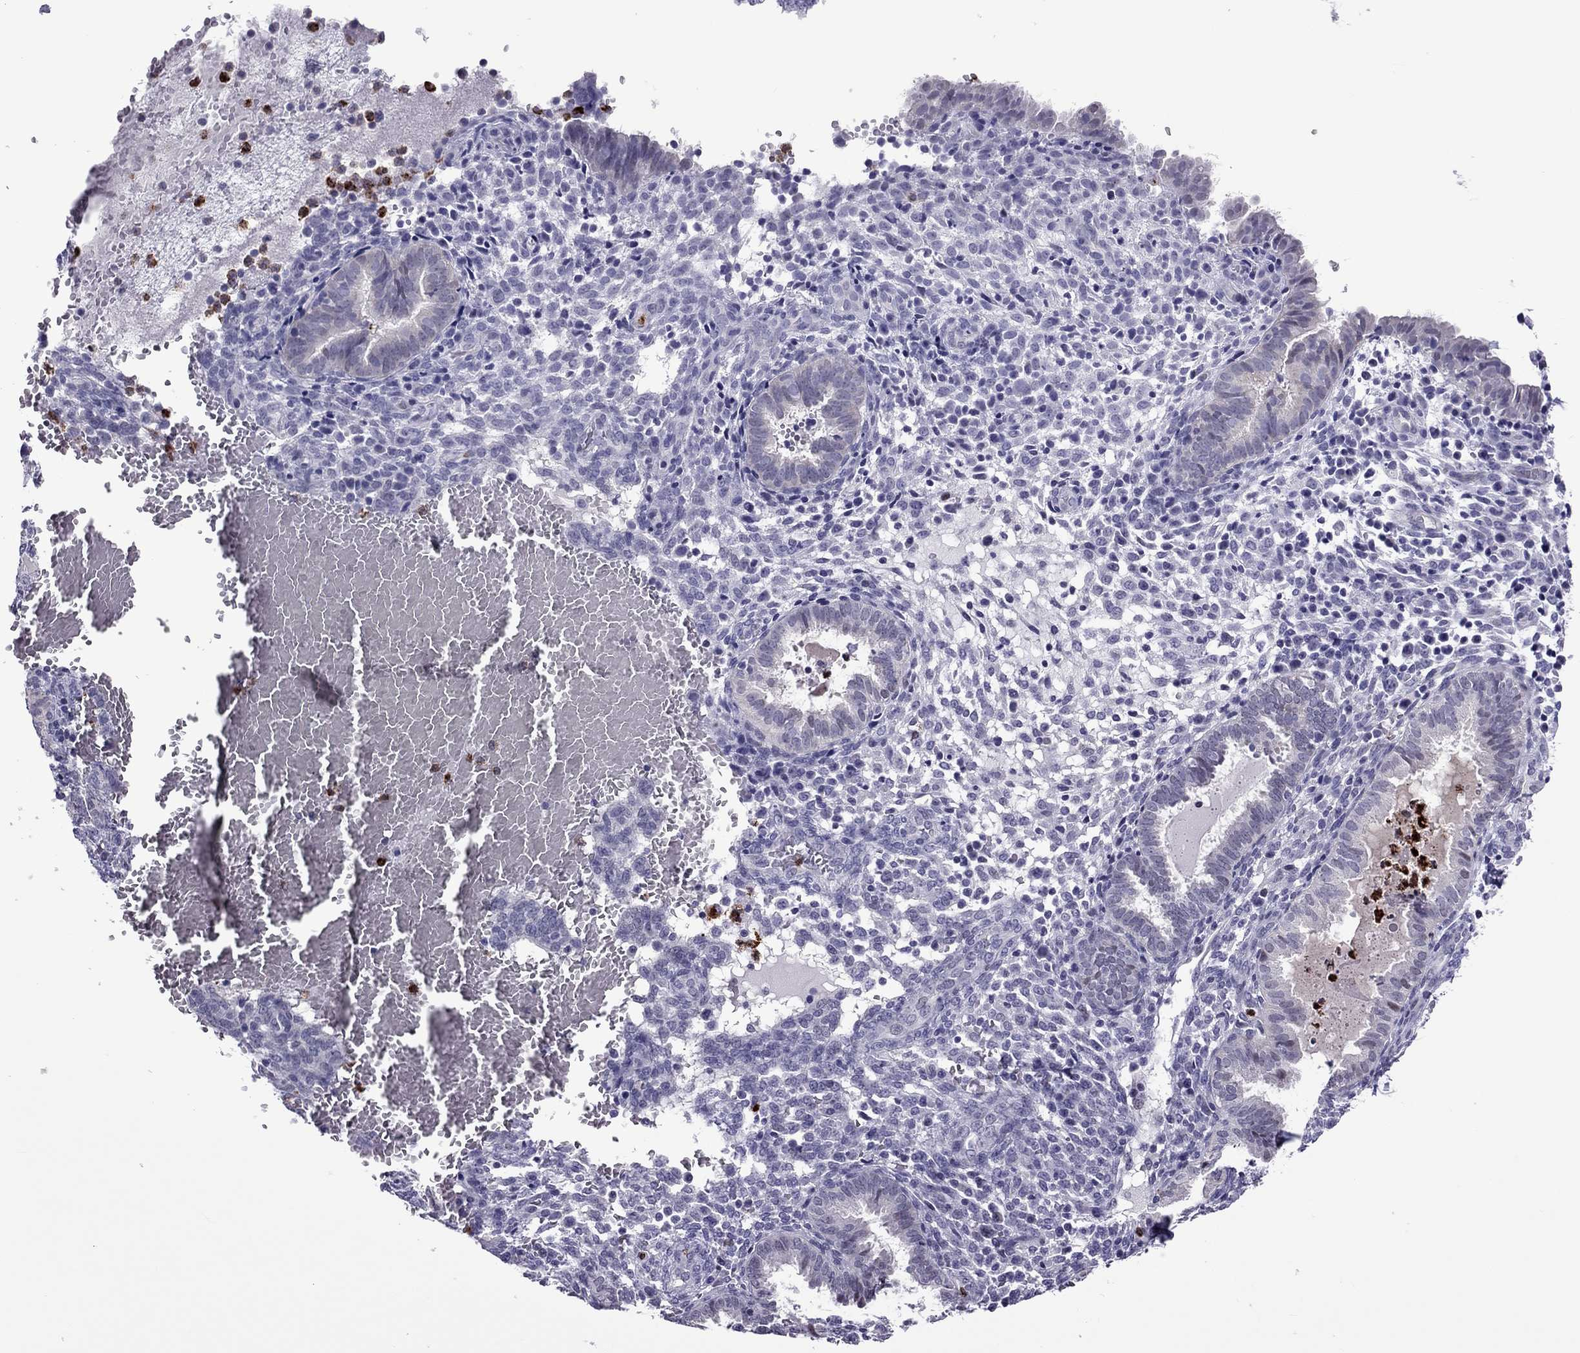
{"staining": {"intensity": "negative", "quantity": "none", "location": "none"}, "tissue": "endometrium", "cell_type": "Cells in endometrial stroma", "image_type": "normal", "snomed": [{"axis": "morphology", "description": "Normal tissue, NOS"}, {"axis": "topography", "description": "Endometrium"}], "caption": "IHC photomicrograph of benign endometrium: human endometrium stained with DAB (3,3'-diaminobenzidine) reveals no significant protein expression in cells in endometrial stroma.", "gene": "CCL27", "patient": {"sex": "female", "age": 42}}